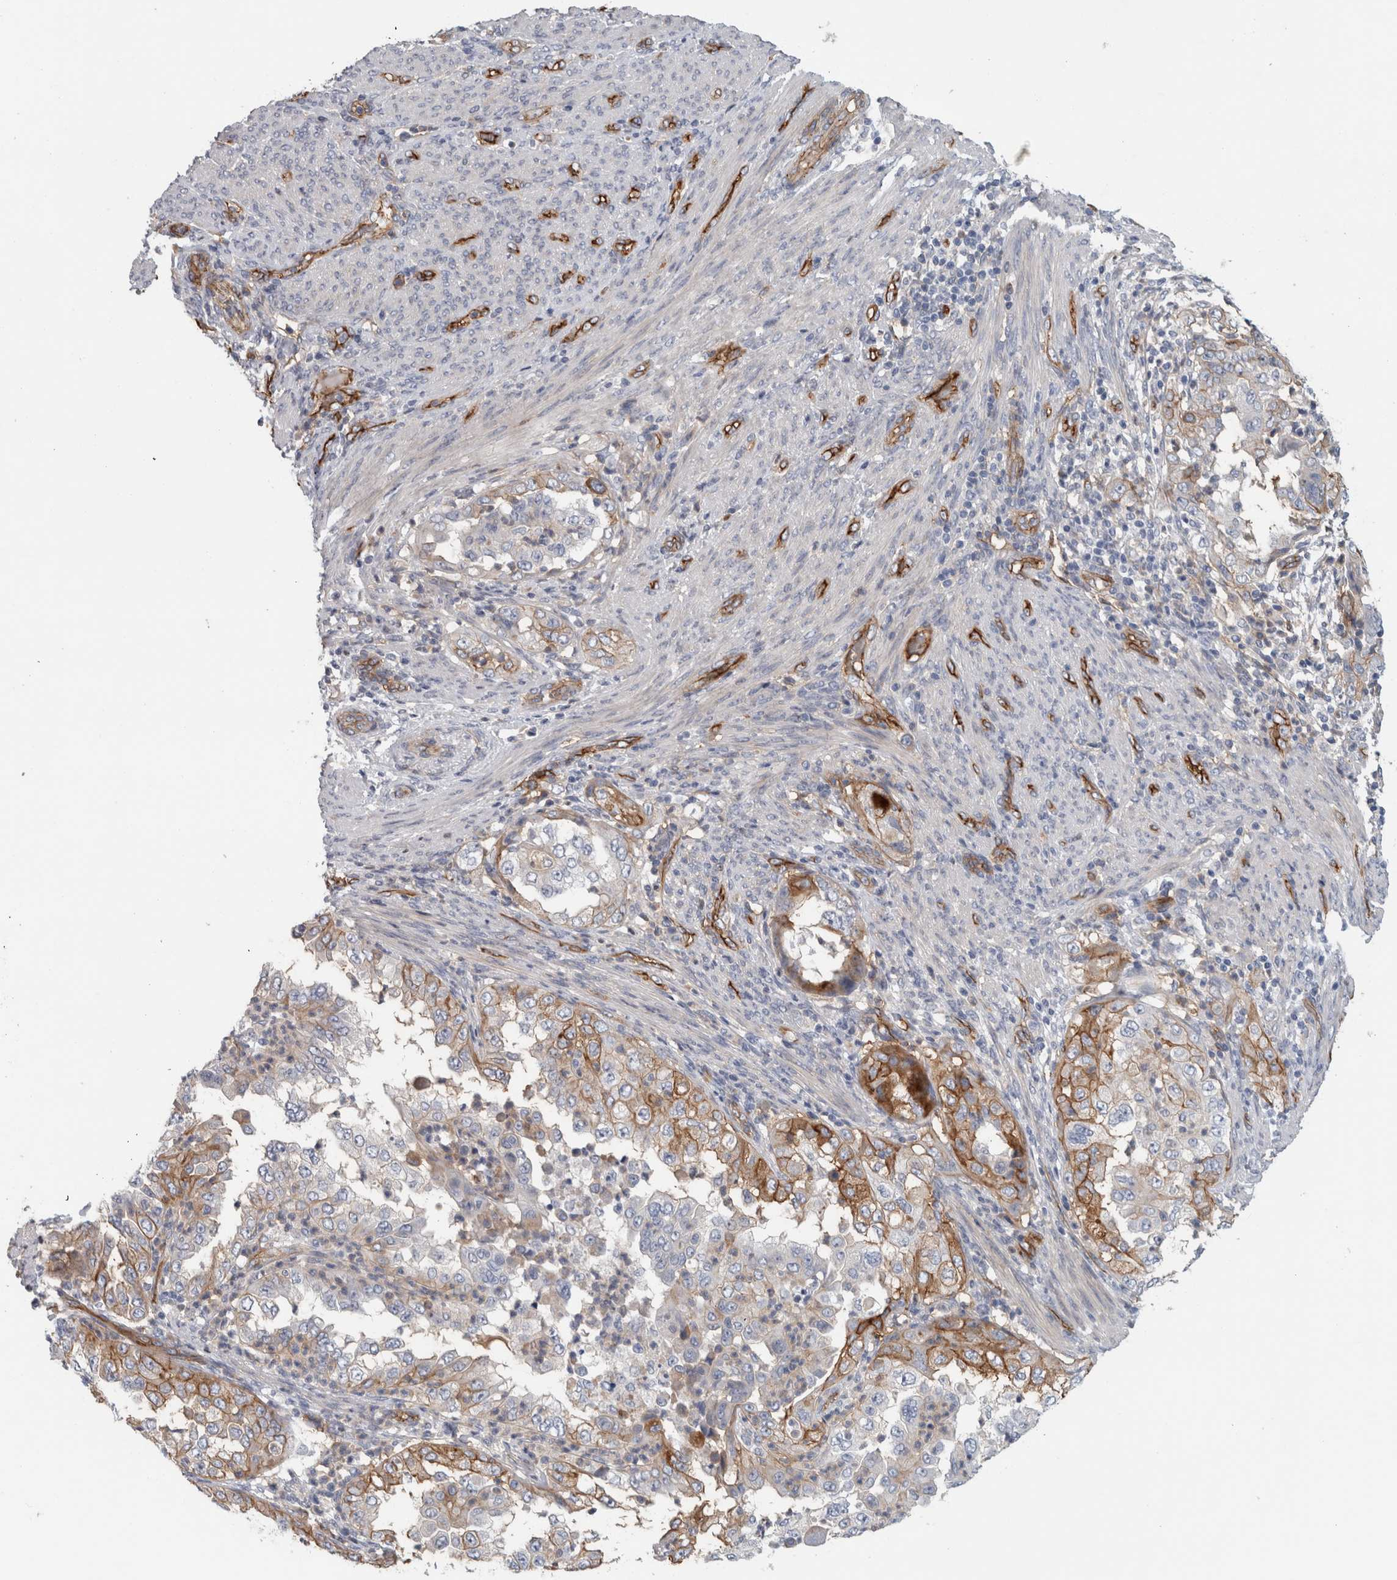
{"staining": {"intensity": "moderate", "quantity": "25%-75%", "location": "cytoplasmic/membranous"}, "tissue": "endometrial cancer", "cell_type": "Tumor cells", "image_type": "cancer", "snomed": [{"axis": "morphology", "description": "Adenocarcinoma, NOS"}, {"axis": "topography", "description": "Endometrium"}], "caption": "Immunohistochemical staining of endometrial cancer demonstrates medium levels of moderate cytoplasmic/membranous positivity in about 25%-75% of tumor cells.", "gene": "CD59", "patient": {"sex": "female", "age": 85}}